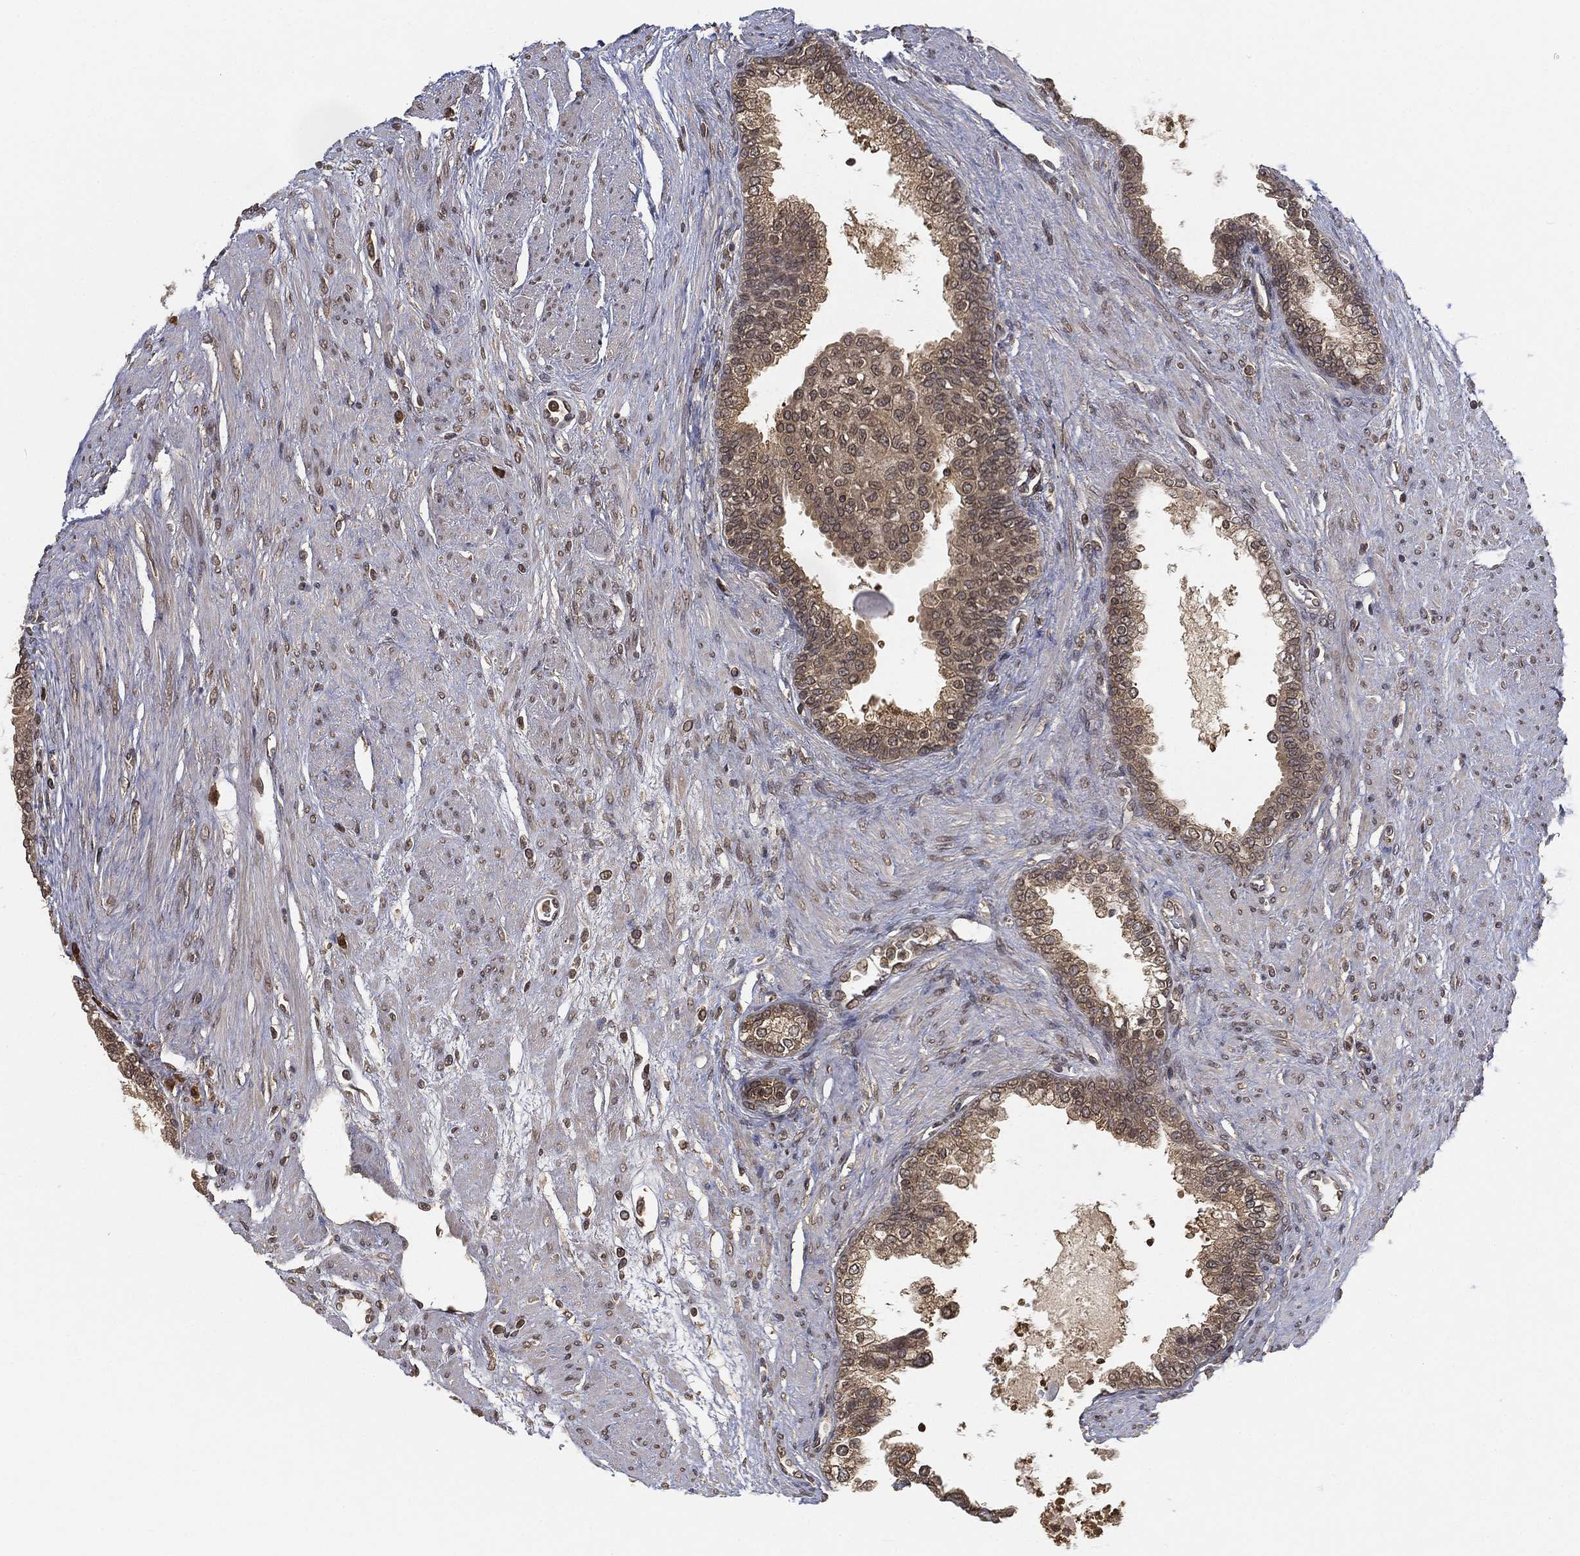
{"staining": {"intensity": "weak", "quantity": ">75%", "location": "cytoplasmic/membranous"}, "tissue": "prostate cancer", "cell_type": "Tumor cells", "image_type": "cancer", "snomed": [{"axis": "morphology", "description": "Adenocarcinoma, NOS"}, {"axis": "topography", "description": "Prostate and seminal vesicle, NOS"}, {"axis": "topography", "description": "Prostate"}], "caption": "Protein analysis of adenocarcinoma (prostate) tissue displays weak cytoplasmic/membranous staining in approximately >75% of tumor cells.", "gene": "UBA5", "patient": {"sex": "male", "age": 62}}